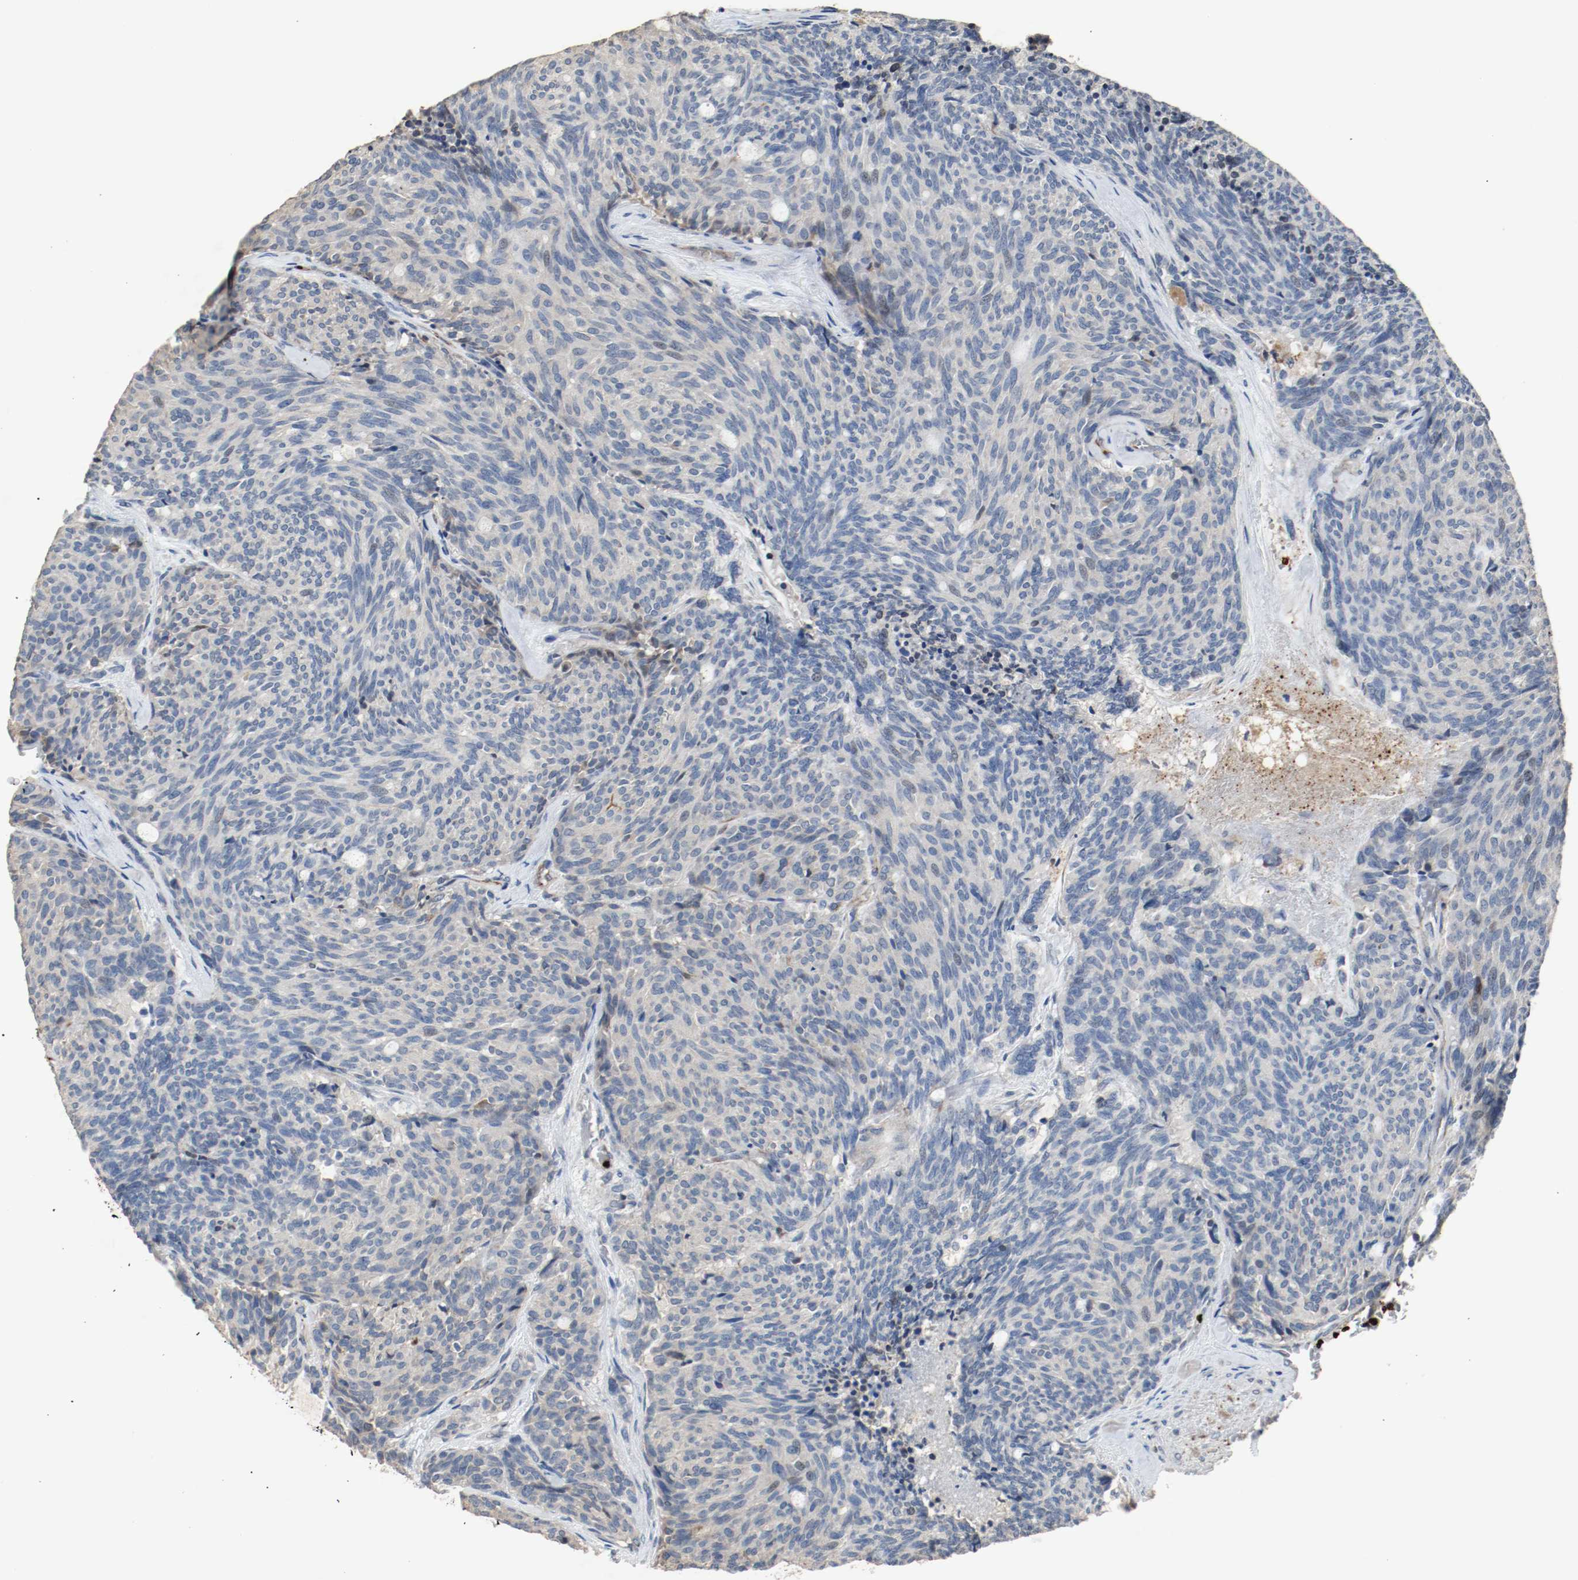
{"staining": {"intensity": "negative", "quantity": "none", "location": "none"}, "tissue": "carcinoid", "cell_type": "Tumor cells", "image_type": "cancer", "snomed": [{"axis": "morphology", "description": "Carcinoid, malignant, NOS"}, {"axis": "topography", "description": "Pancreas"}], "caption": "Tumor cells show no significant protein positivity in malignant carcinoid.", "gene": "BLK", "patient": {"sex": "female", "age": 54}}